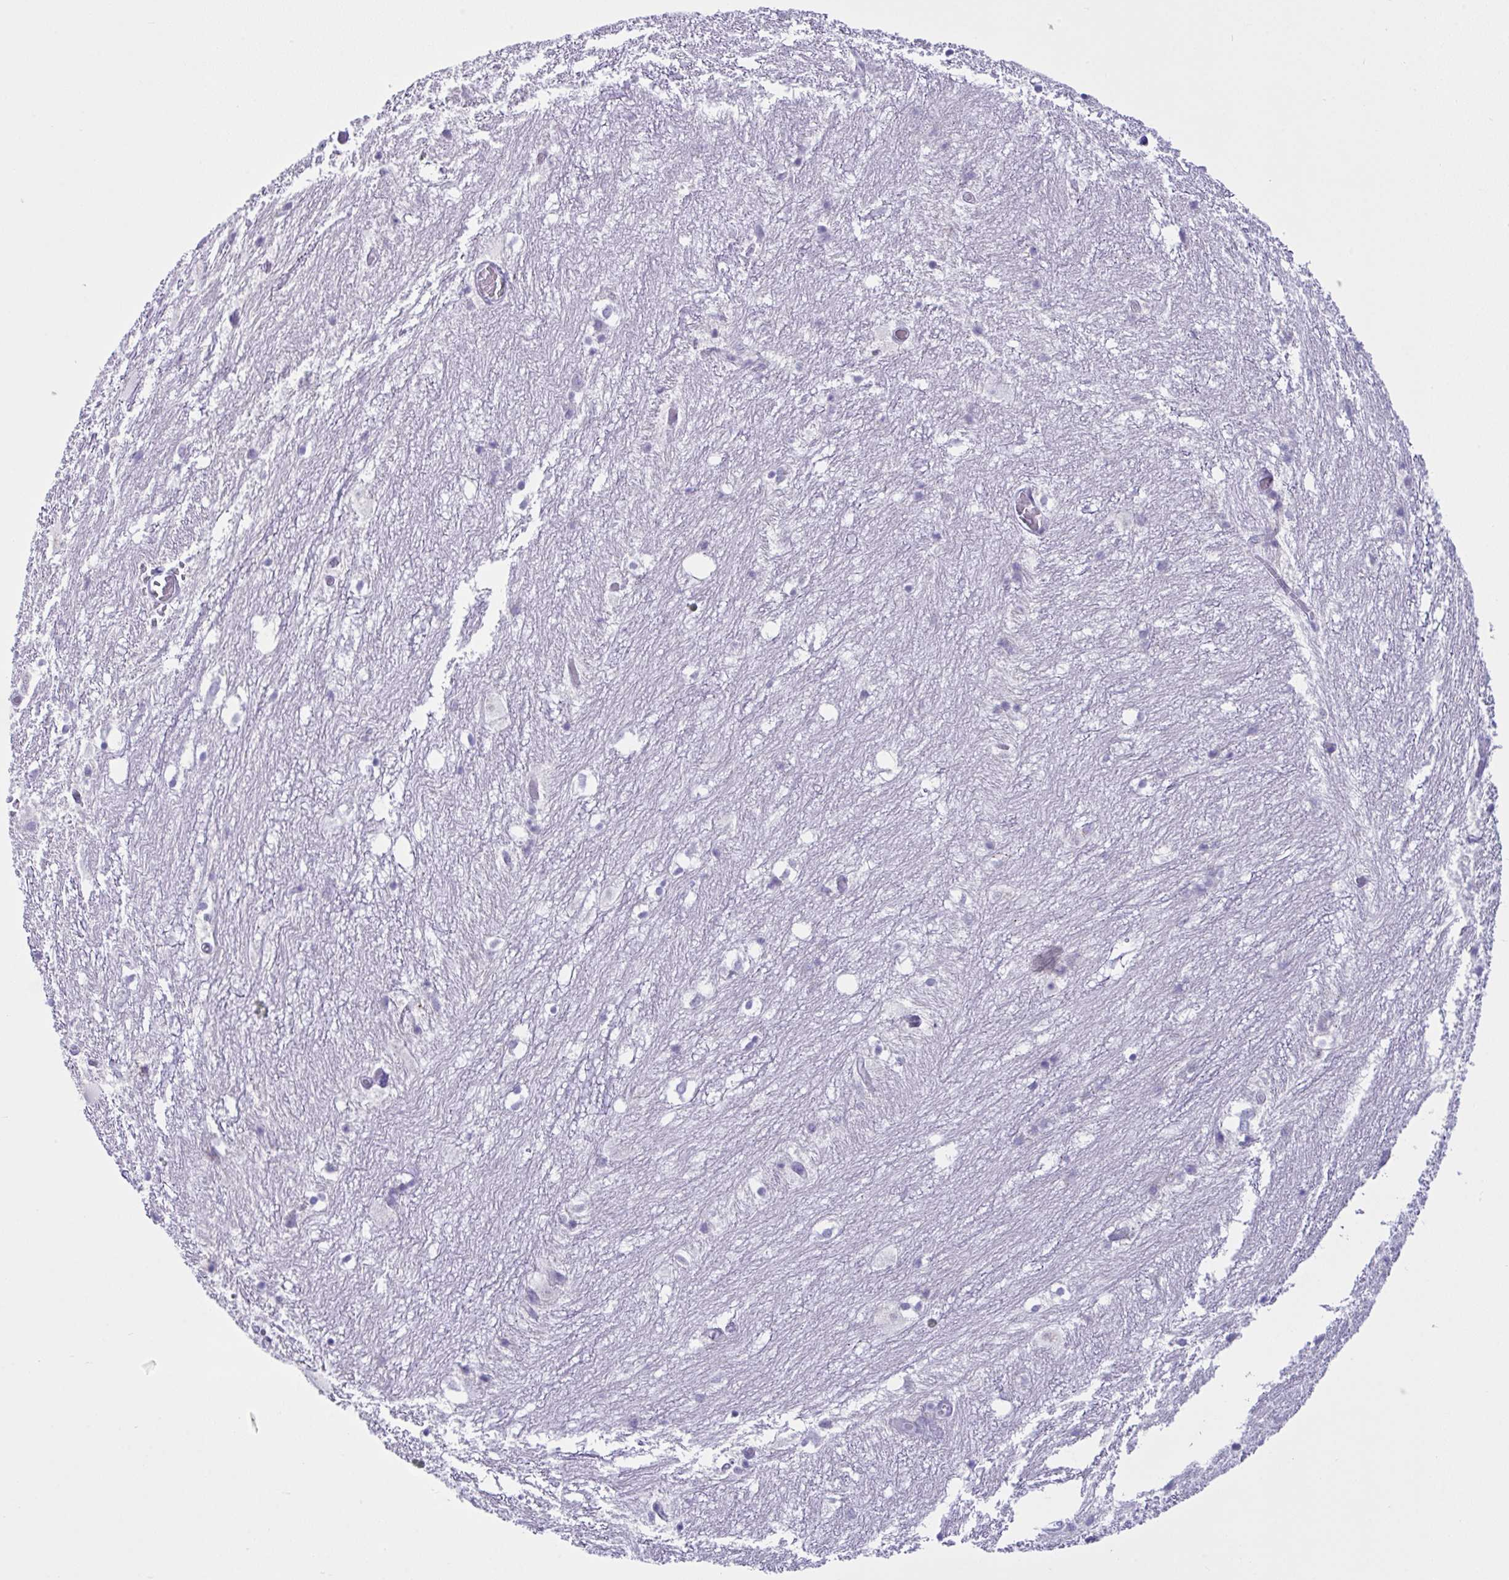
{"staining": {"intensity": "negative", "quantity": "none", "location": "none"}, "tissue": "hippocampus", "cell_type": "Glial cells", "image_type": "normal", "snomed": [{"axis": "morphology", "description": "Normal tissue, NOS"}, {"axis": "topography", "description": "Hippocampus"}], "caption": "This is an immunohistochemistry photomicrograph of benign hippocampus. There is no staining in glial cells.", "gene": "BBS1", "patient": {"sex": "female", "age": 52}}